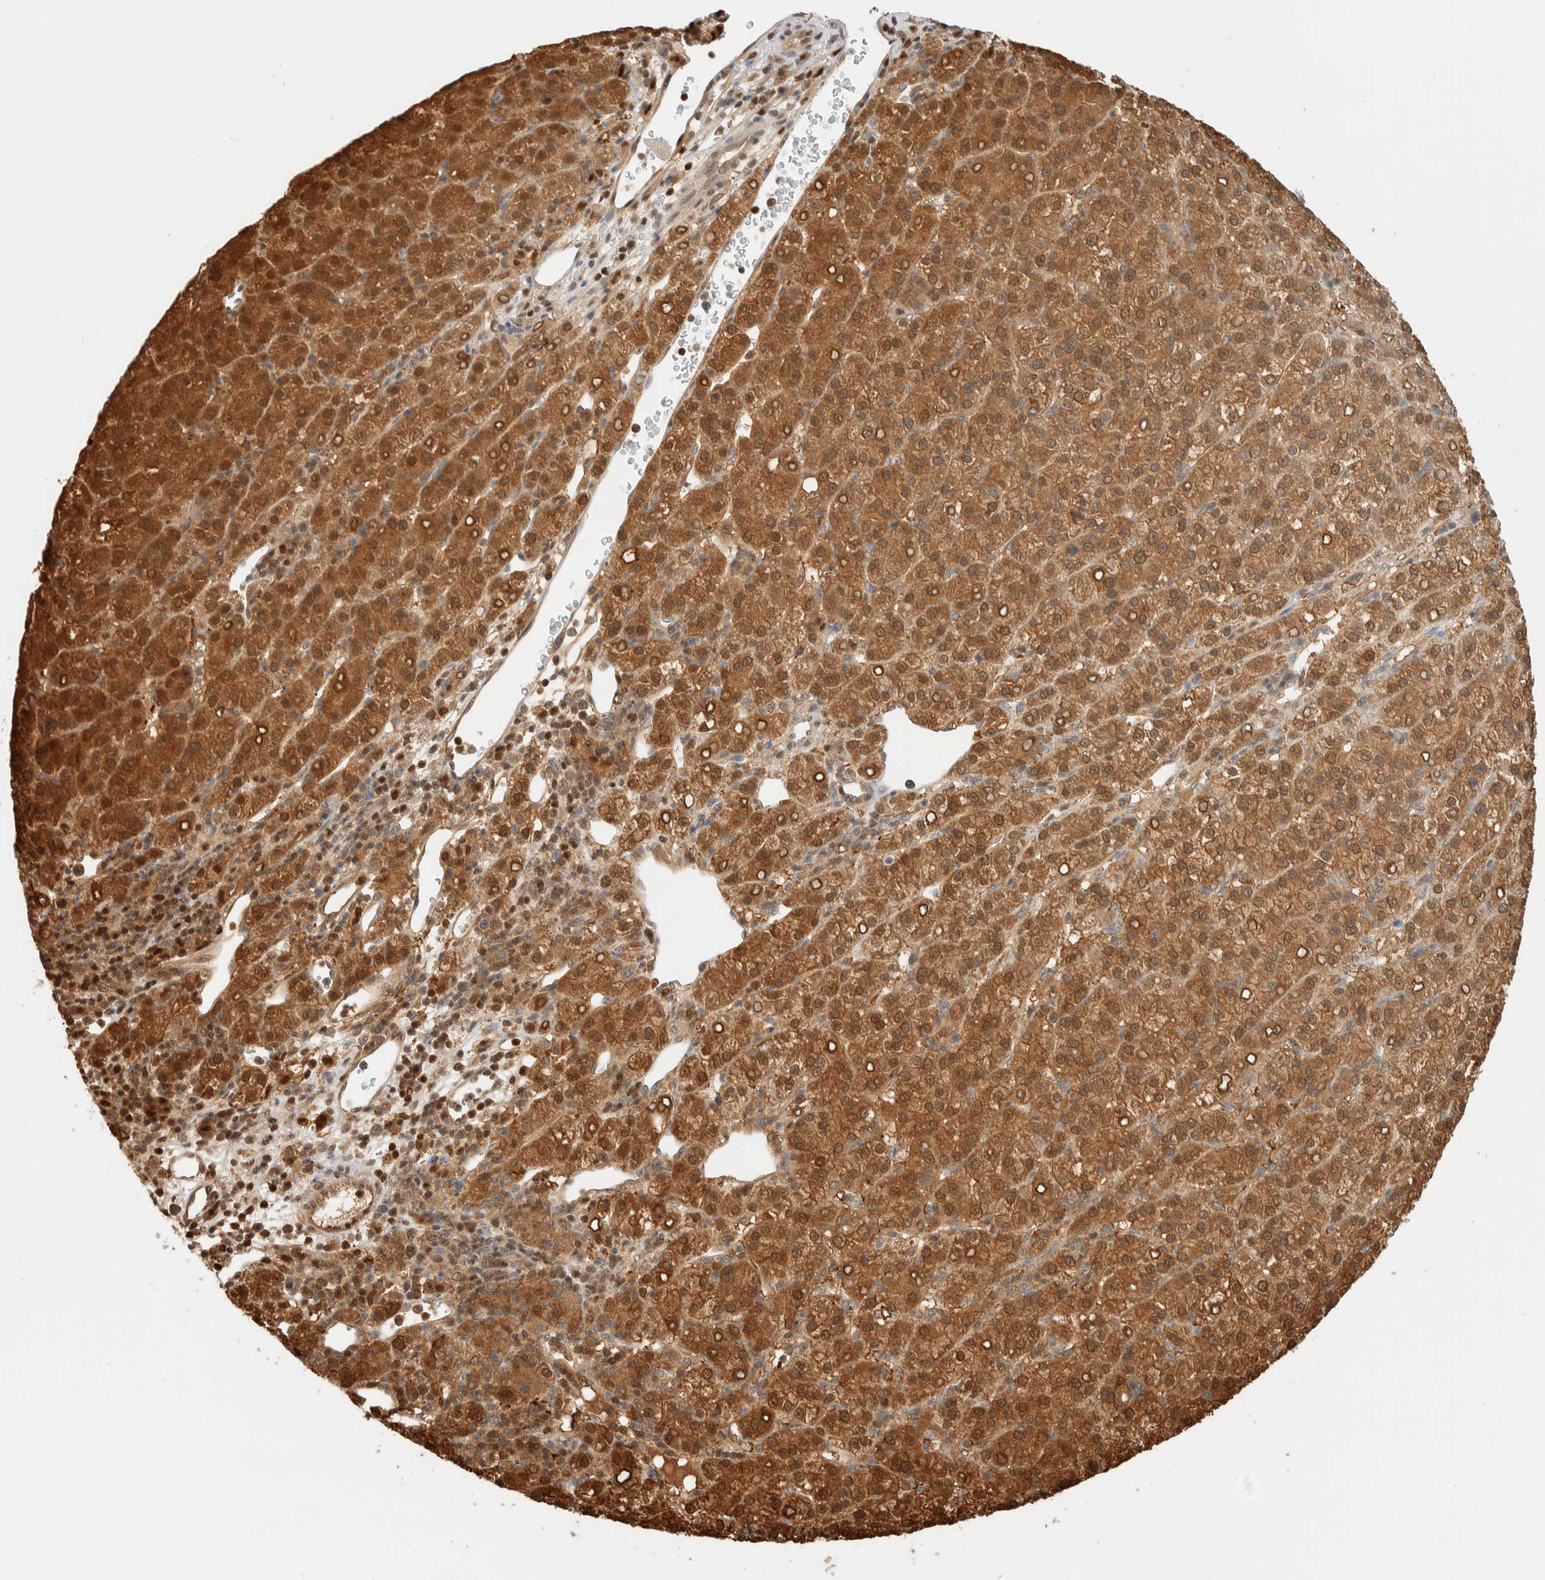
{"staining": {"intensity": "strong", "quantity": ">75%", "location": "cytoplasmic/membranous,nuclear"}, "tissue": "liver cancer", "cell_type": "Tumor cells", "image_type": "cancer", "snomed": [{"axis": "morphology", "description": "Carcinoma, Hepatocellular, NOS"}, {"axis": "topography", "description": "Liver"}], "caption": "A photomicrograph of human liver cancer stained for a protein shows strong cytoplasmic/membranous and nuclear brown staining in tumor cells.", "gene": "ZBTB37", "patient": {"sex": "female", "age": 58}}